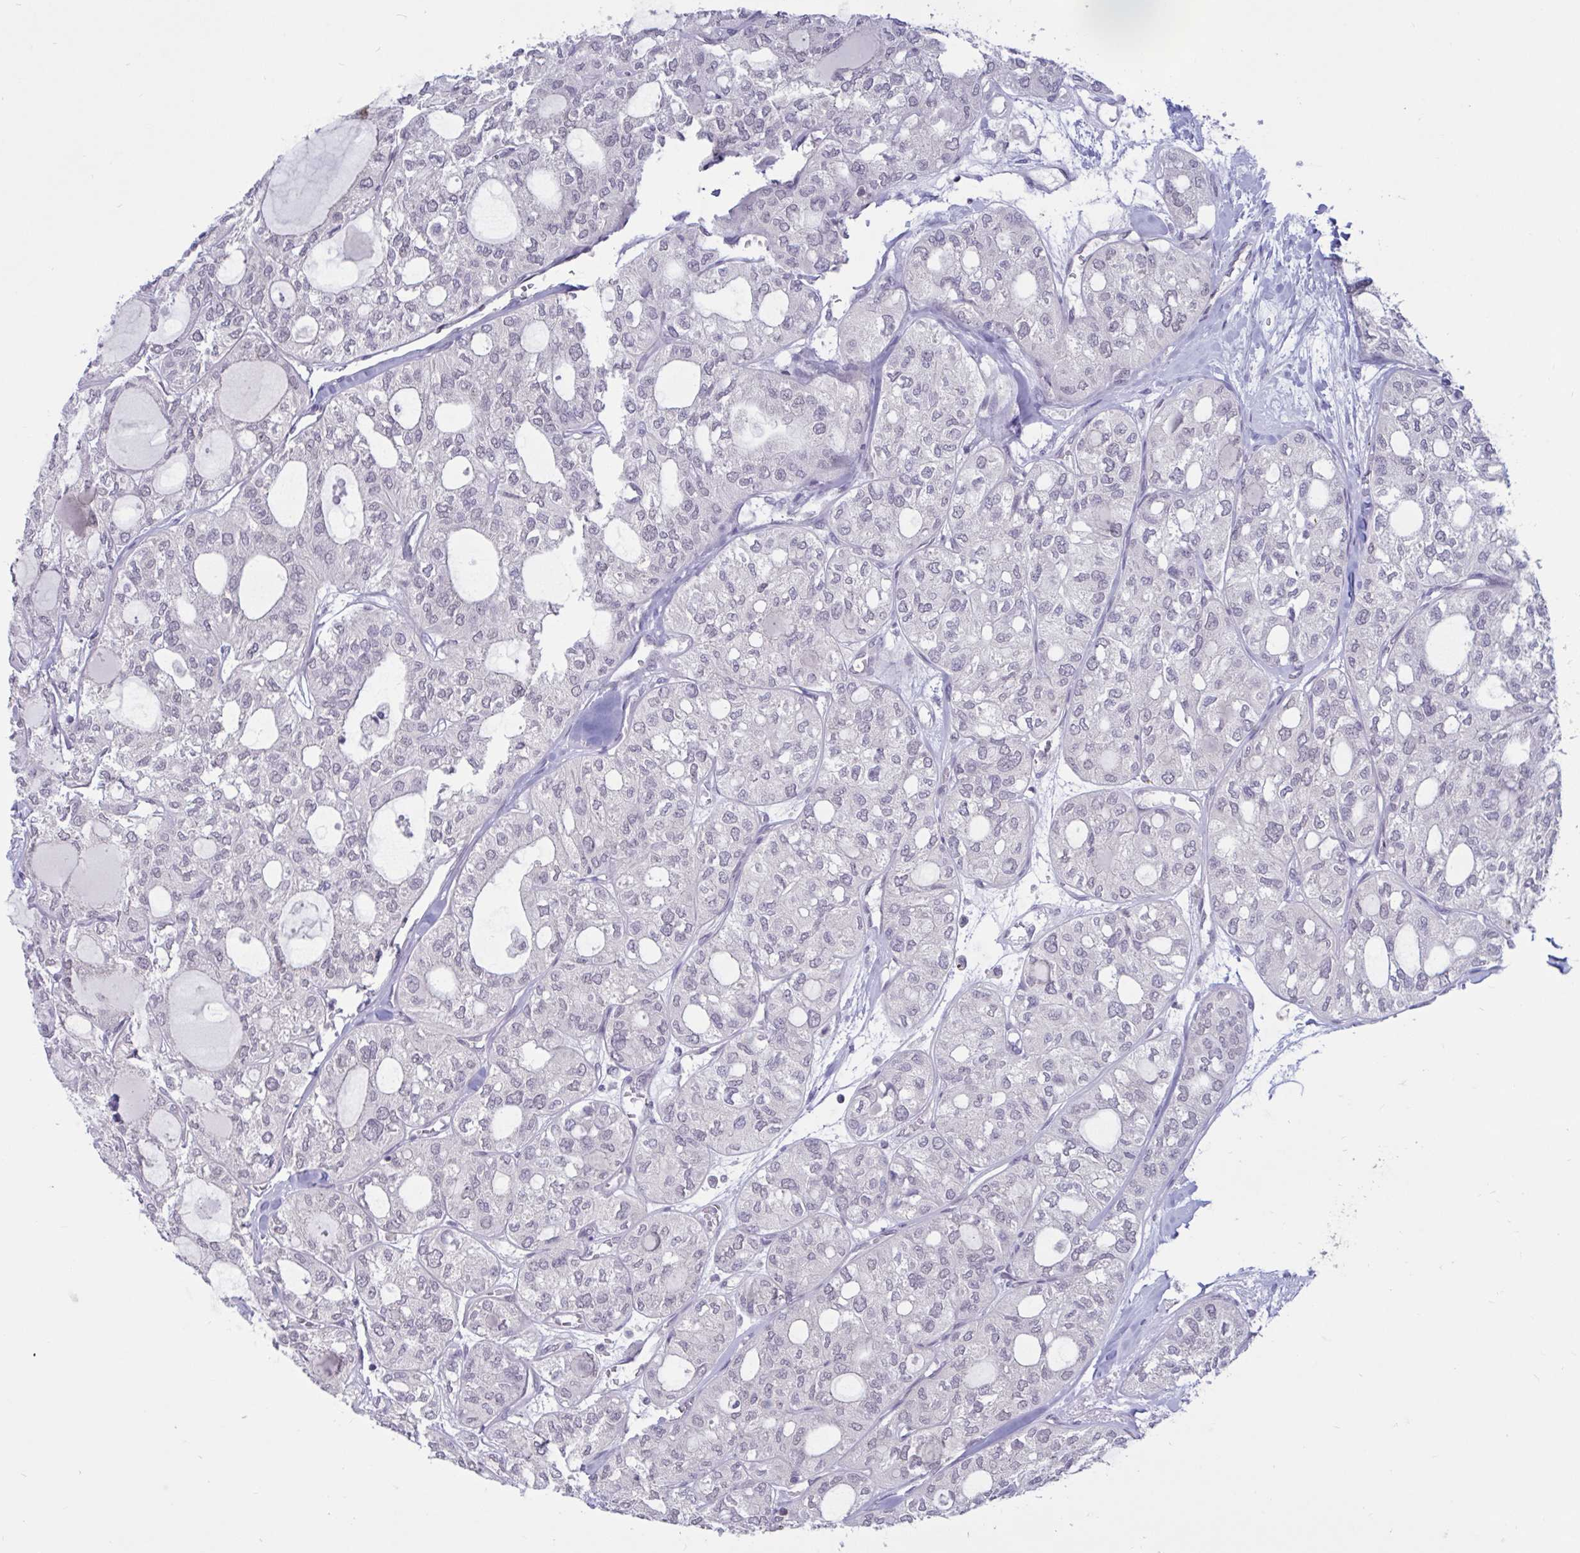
{"staining": {"intensity": "negative", "quantity": "none", "location": "none"}, "tissue": "thyroid cancer", "cell_type": "Tumor cells", "image_type": "cancer", "snomed": [{"axis": "morphology", "description": "Follicular adenoma carcinoma, NOS"}, {"axis": "topography", "description": "Thyroid gland"}], "caption": "Immunohistochemical staining of follicular adenoma carcinoma (thyroid) shows no significant staining in tumor cells. (Immunohistochemistry, brightfield microscopy, high magnification).", "gene": "ARPP19", "patient": {"sex": "male", "age": 75}}